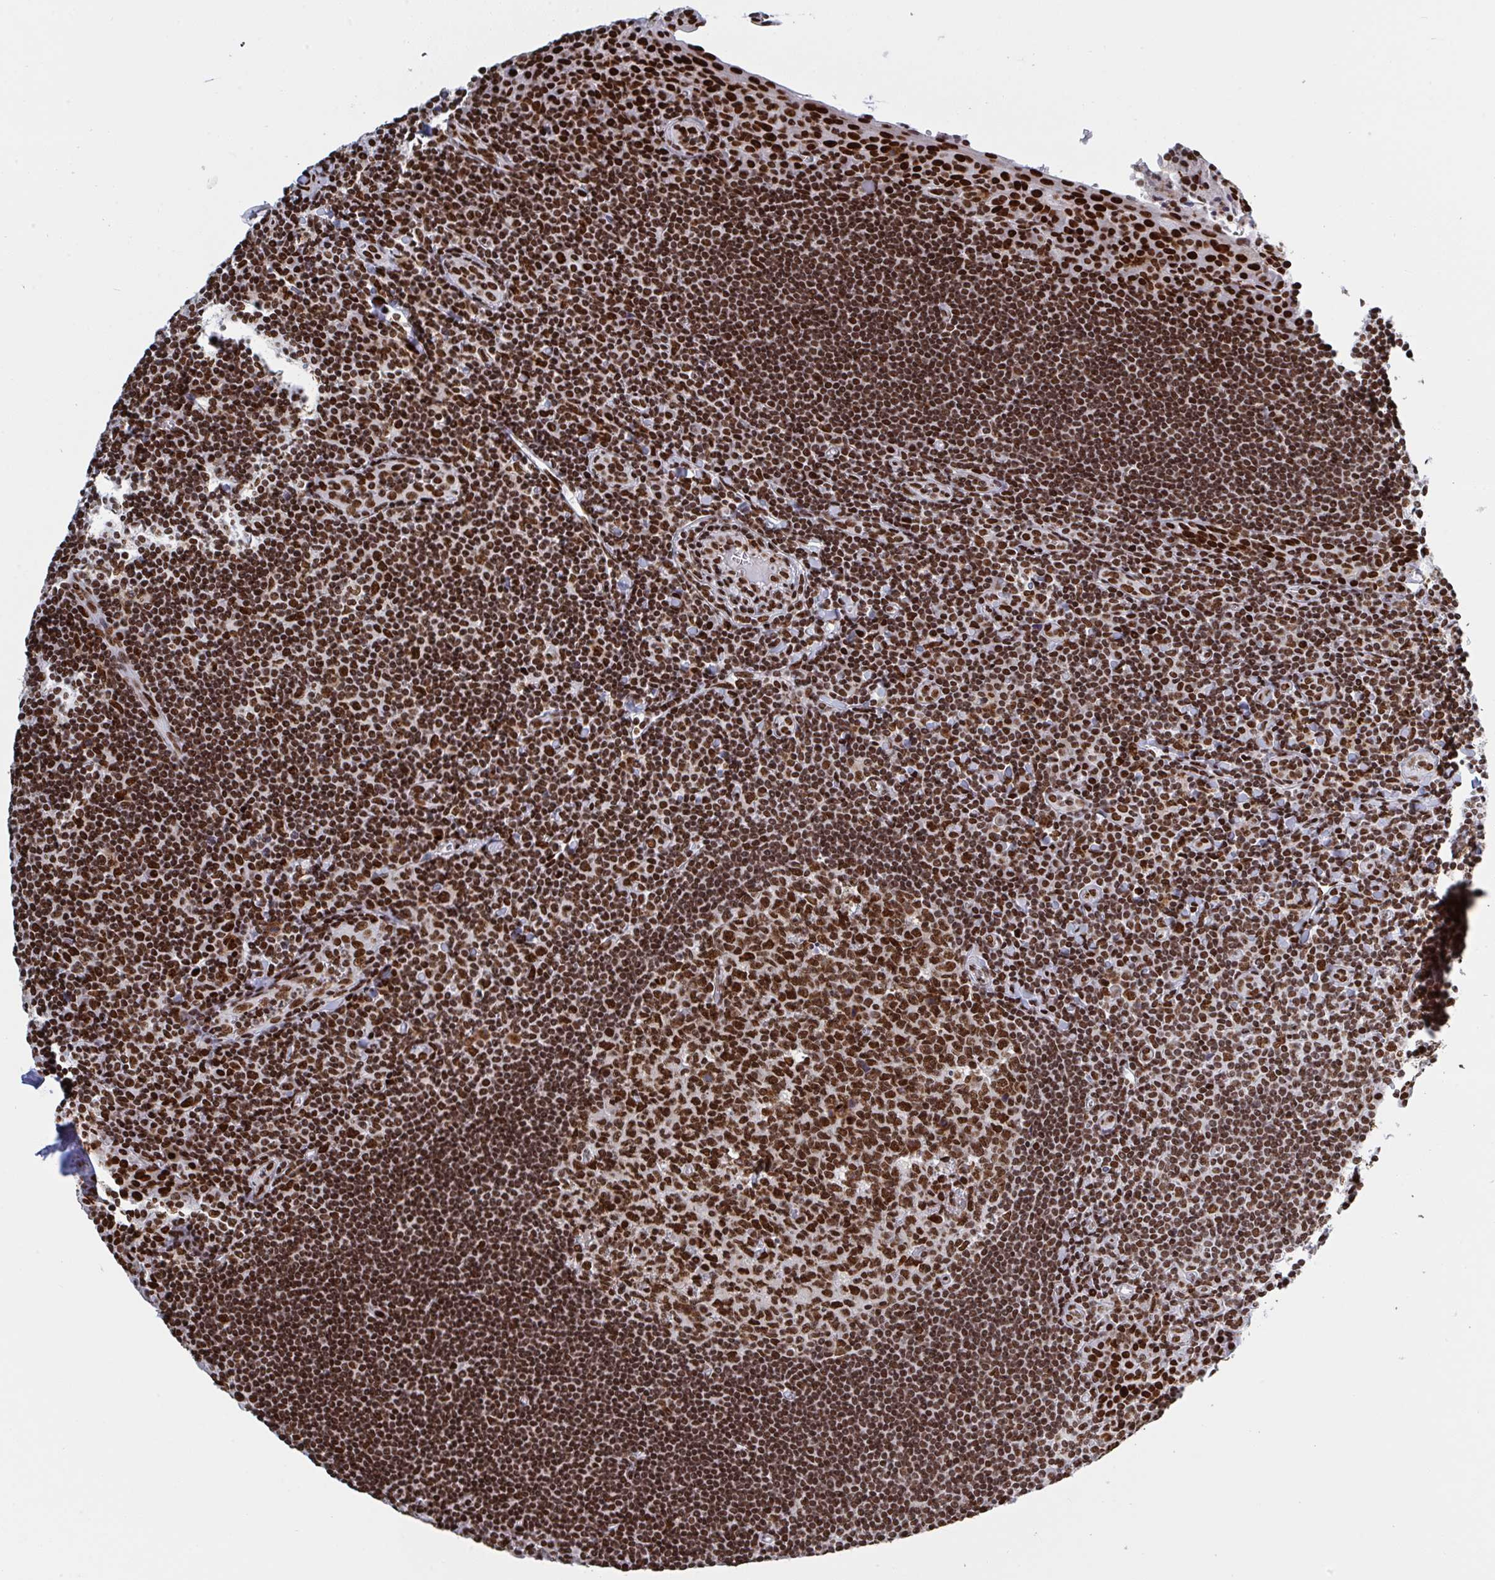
{"staining": {"intensity": "strong", "quantity": ">75%", "location": "nuclear"}, "tissue": "tonsil", "cell_type": "Germinal center cells", "image_type": "normal", "snomed": [{"axis": "morphology", "description": "Normal tissue, NOS"}, {"axis": "topography", "description": "Tonsil"}], "caption": "A micrograph of human tonsil stained for a protein exhibits strong nuclear brown staining in germinal center cells. (DAB IHC, brown staining for protein, blue staining for nuclei).", "gene": "ZNF607", "patient": {"sex": "male", "age": 27}}